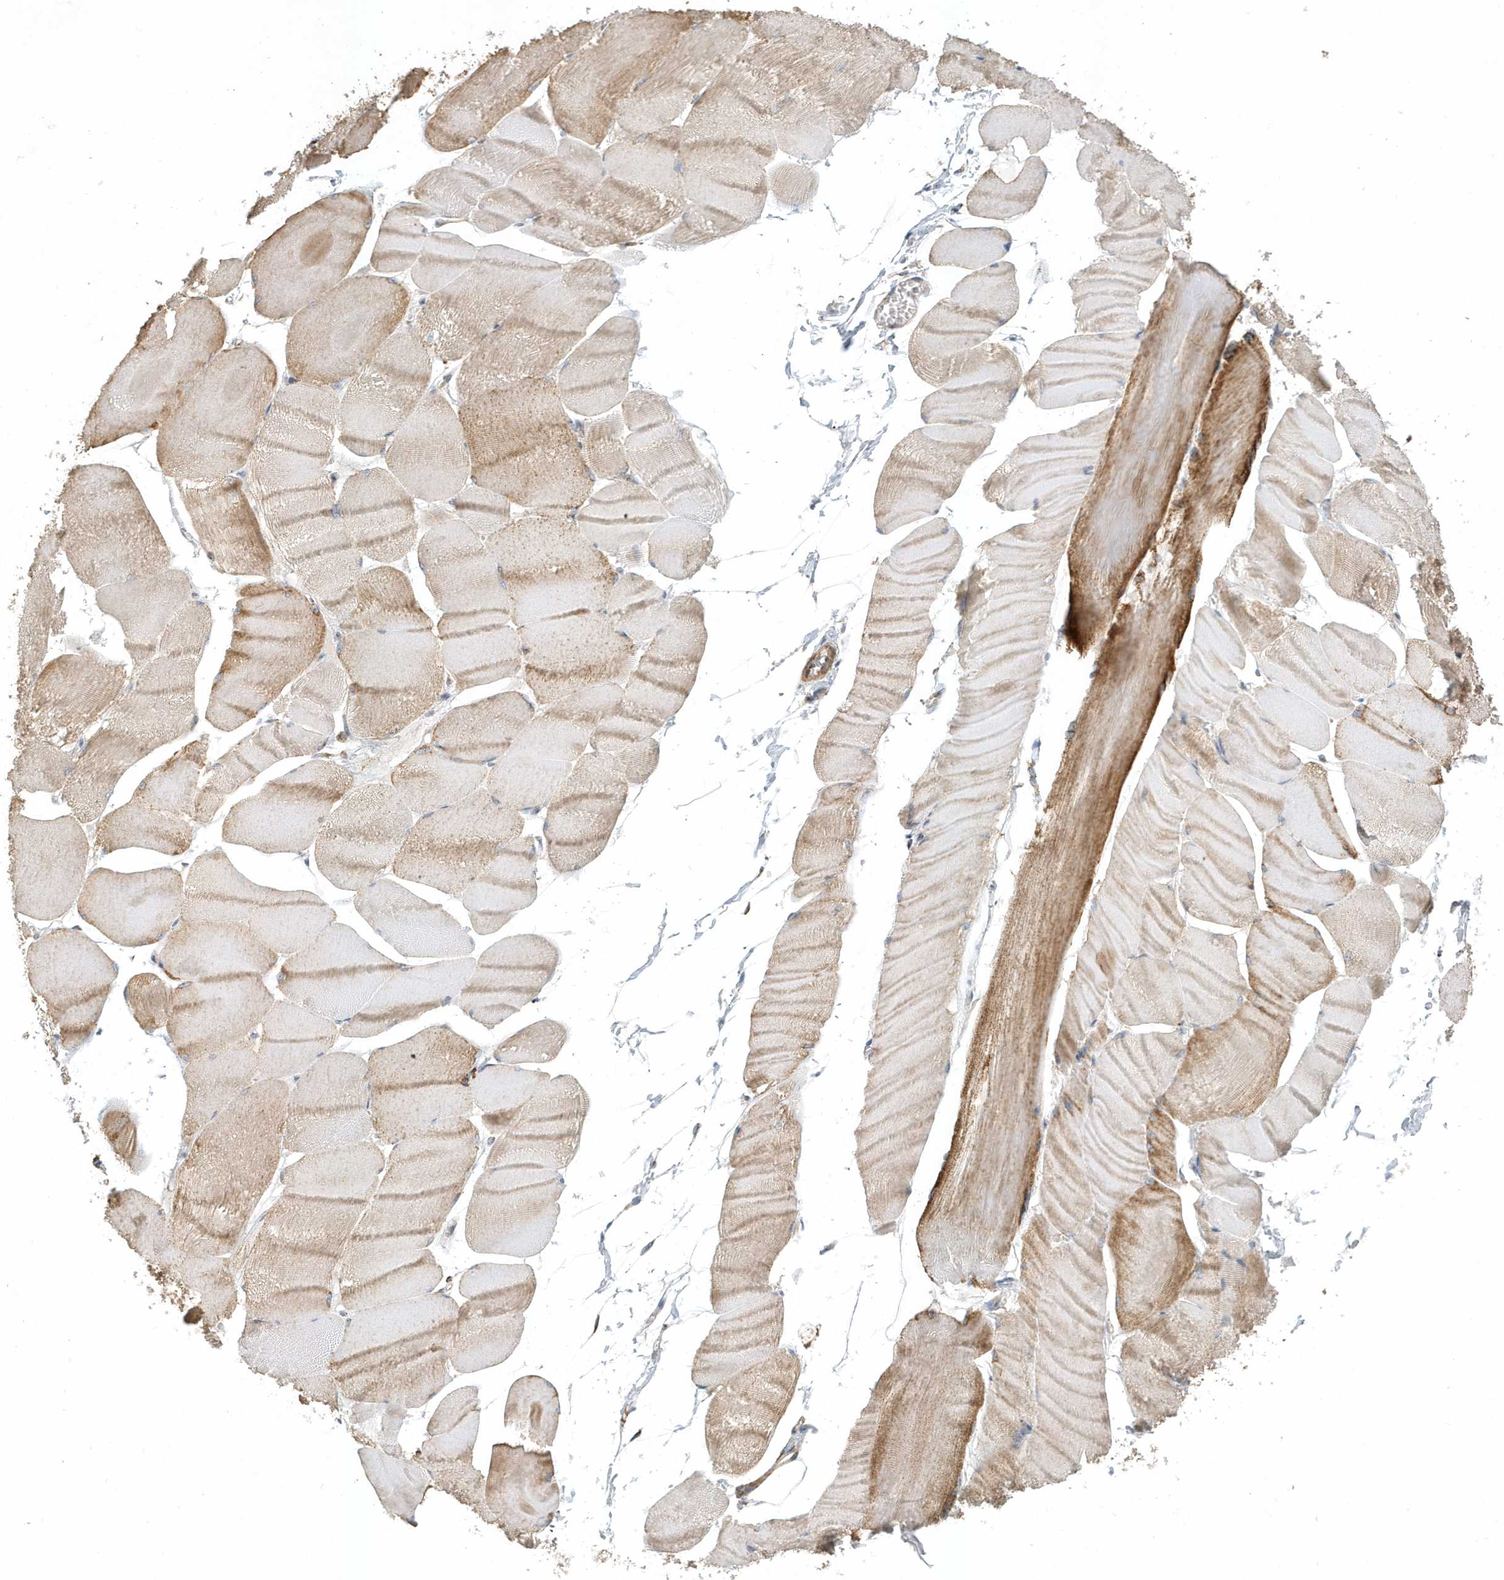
{"staining": {"intensity": "moderate", "quantity": "25%-75%", "location": "cytoplasmic/membranous"}, "tissue": "skeletal muscle", "cell_type": "Myocytes", "image_type": "normal", "snomed": [{"axis": "morphology", "description": "Normal tissue, NOS"}, {"axis": "morphology", "description": "Basal cell carcinoma"}, {"axis": "topography", "description": "Skeletal muscle"}], "caption": "IHC histopathology image of benign human skeletal muscle stained for a protein (brown), which reveals medium levels of moderate cytoplasmic/membranous expression in approximately 25%-75% of myocytes.", "gene": "MAN1A1", "patient": {"sex": "female", "age": 64}}